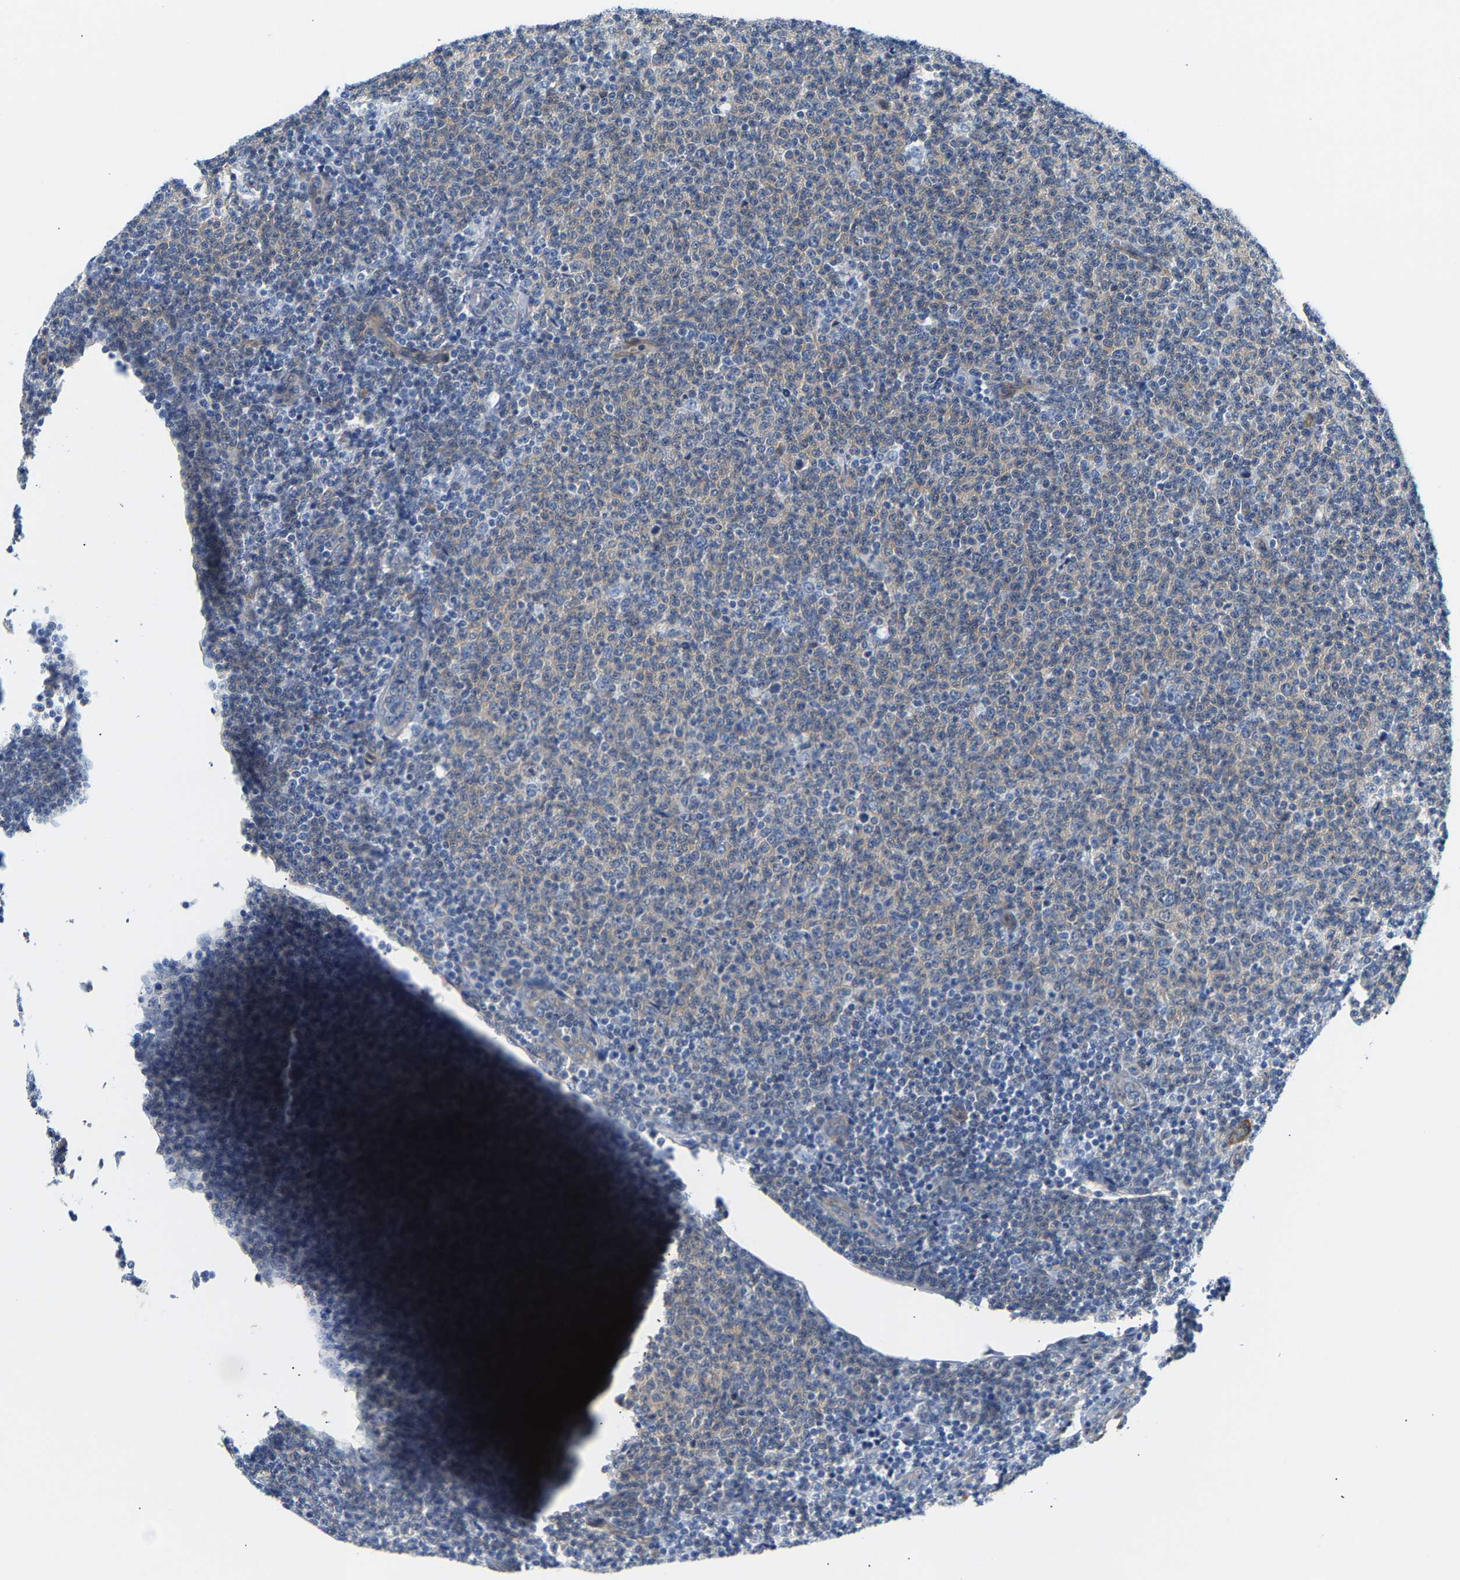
{"staining": {"intensity": "weak", "quantity": "<25%", "location": "cytoplasmic/membranous"}, "tissue": "lymphoma", "cell_type": "Tumor cells", "image_type": "cancer", "snomed": [{"axis": "morphology", "description": "Malignant lymphoma, non-Hodgkin's type, Low grade"}, {"axis": "topography", "description": "Lymph node"}], "caption": "Tumor cells are negative for brown protein staining in lymphoma.", "gene": "PAWR", "patient": {"sex": "male", "age": 66}}